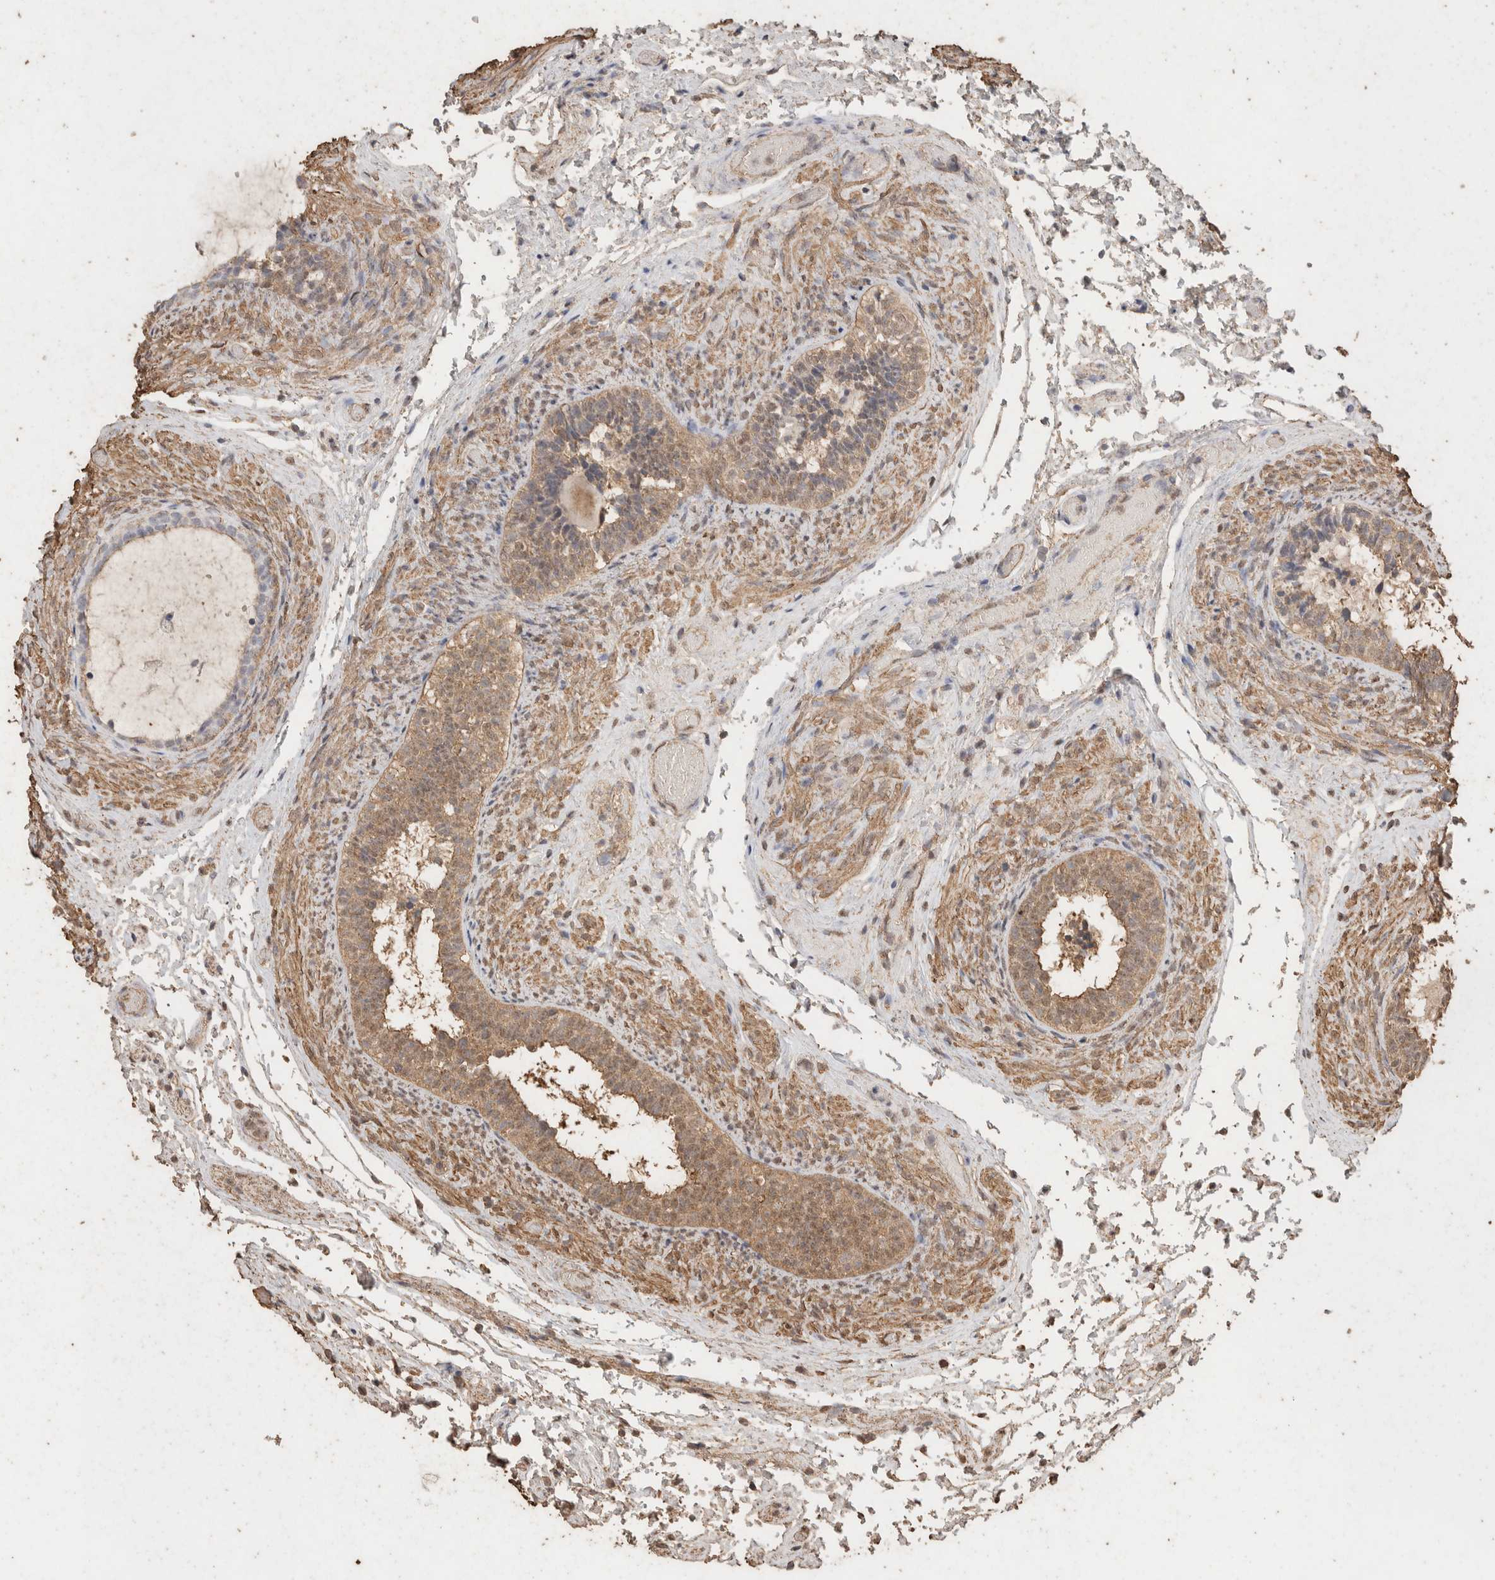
{"staining": {"intensity": "strong", "quantity": ">75%", "location": "cytoplasmic/membranous"}, "tissue": "epididymis", "cell_type": "Glandular cells", "image_type": "normal", "snomed": [{"axis": "morphology", "description": "Normal tissue, NOS"}, {"axis": "topography", "description": "Epididymis"}], "caption": "Immunohistochemistry of unremarkable human epididymis exhibits high levels of strong cytoplasmic/membranous positivity in about >75% of glandular cells. Using DAB (brown) and hematoxylin (blue) stains, captured at high magnification using brightfield microscopy.", "gene": "CX3CL1", "patient": {"sex": "male", "age": 5}}